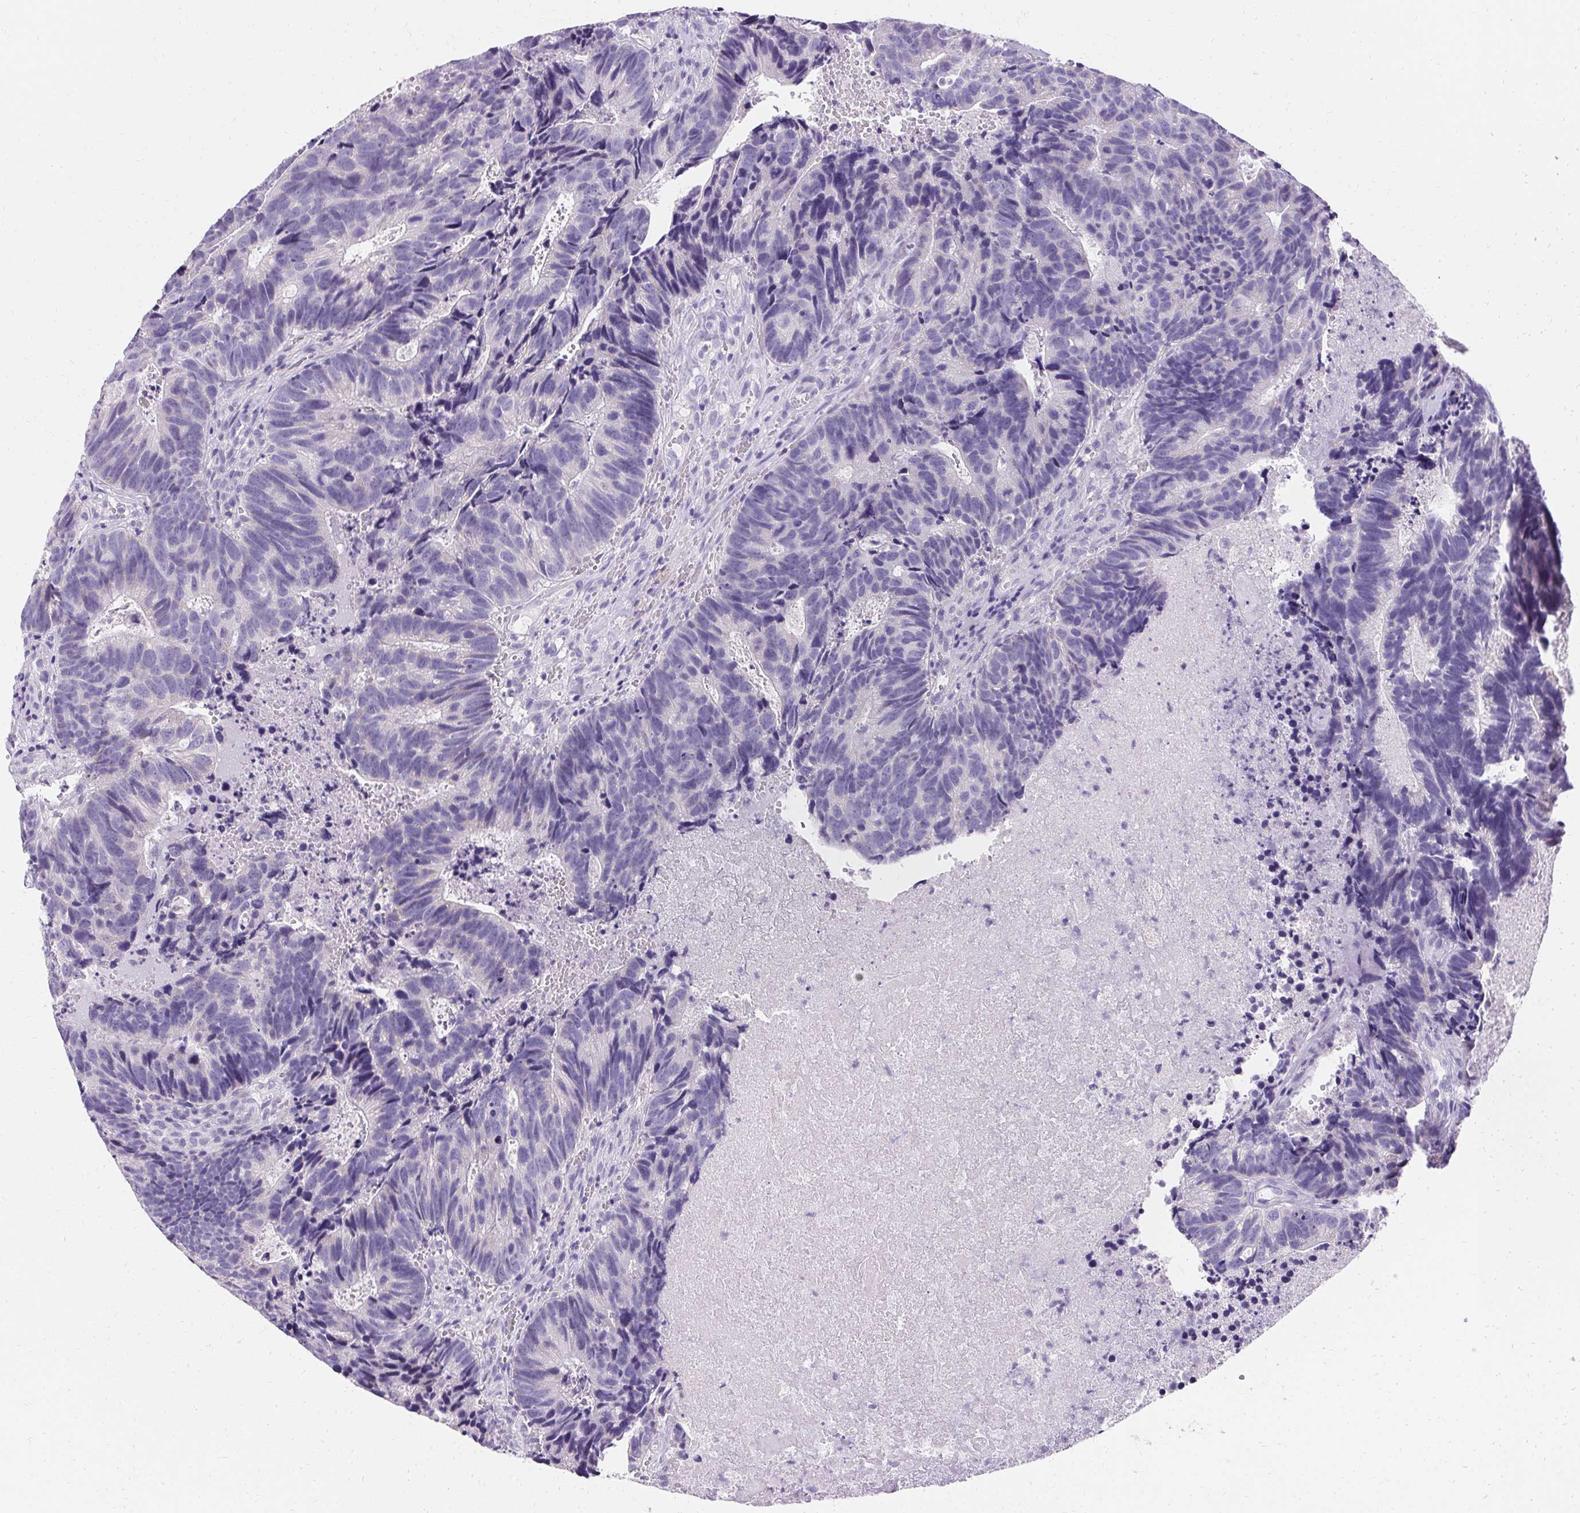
{"staining": {"intensity": "negative", "quantity": "none", "location": "none"}, "tissue": "head and neck cancer", "cell_type": "Tumor cells", "image_type": "cancer", "snomed": [{"axis": "morphology", "description": "Adenocarcinoma, NOS"}, {"axis": "topography", "description": "Head-Neck"}], "caption": "A micrograph of human adenocarcinoma (head and neck) is negative for staining in tumor cells.", "gene": "ASGR2", "patient": {"sex": "male", "age": 62}}